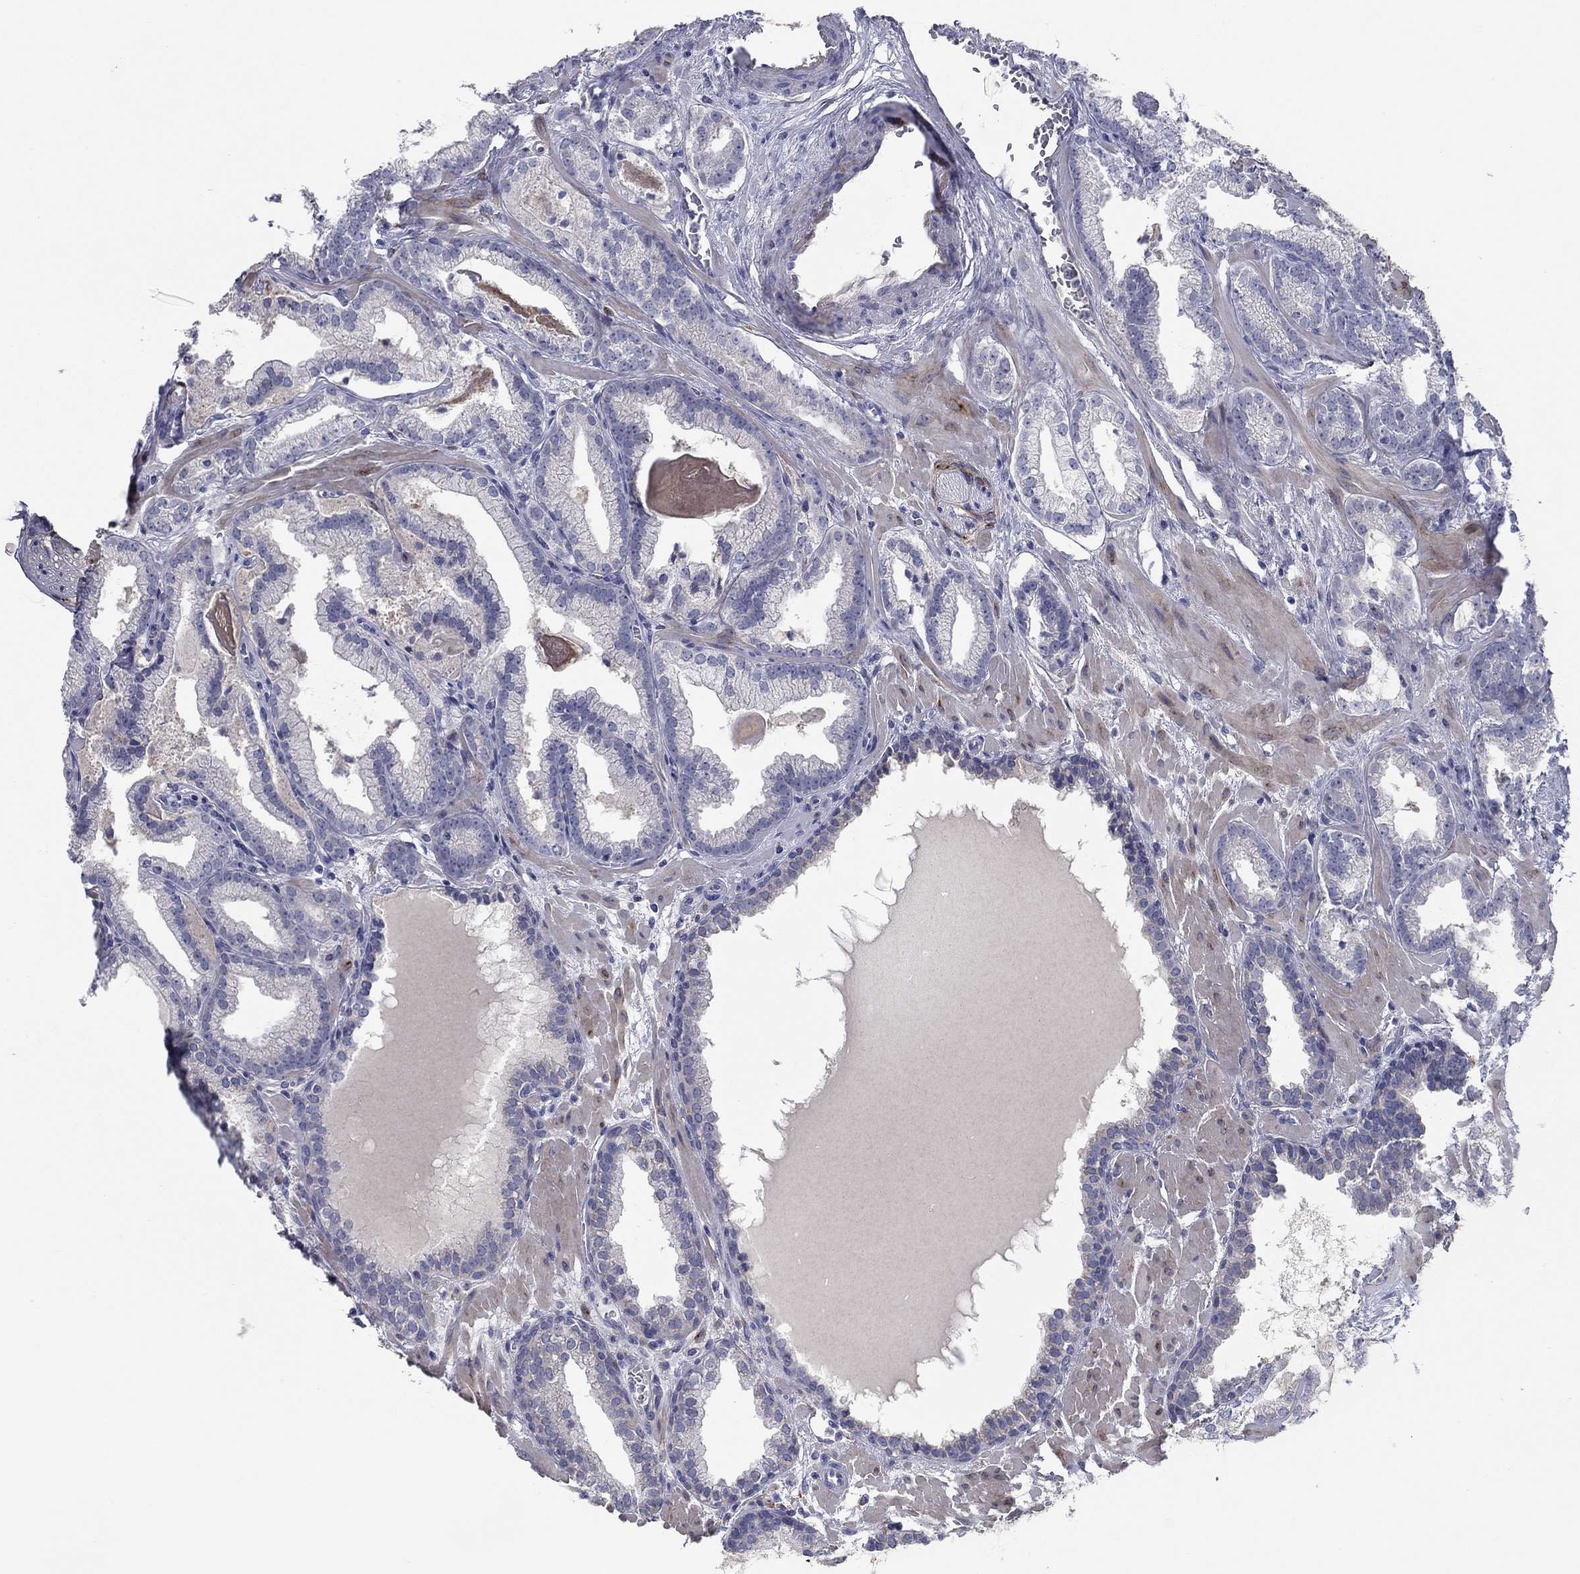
{"staining": {"intensity": "negative", "quantity": "none", "location": "none"}, "tissue": "prostate cancer", "cell_type": "Tumor cells", "image_type": "cancer", "snomed": [{"axis": "morphology", "description": "Adenocarcinoma, Low grade"}, {"axis": "topography", "description": "Prostate"}], "caption": "DAB (3,3'-diaminobenzidine) immunohistochemical staining of human prostate adenocarcinoma (low-grade) exhibits no significant expression in tumor cells.", "gene": "PTGDS", "patient": {"sex": "male", "age": 68}}